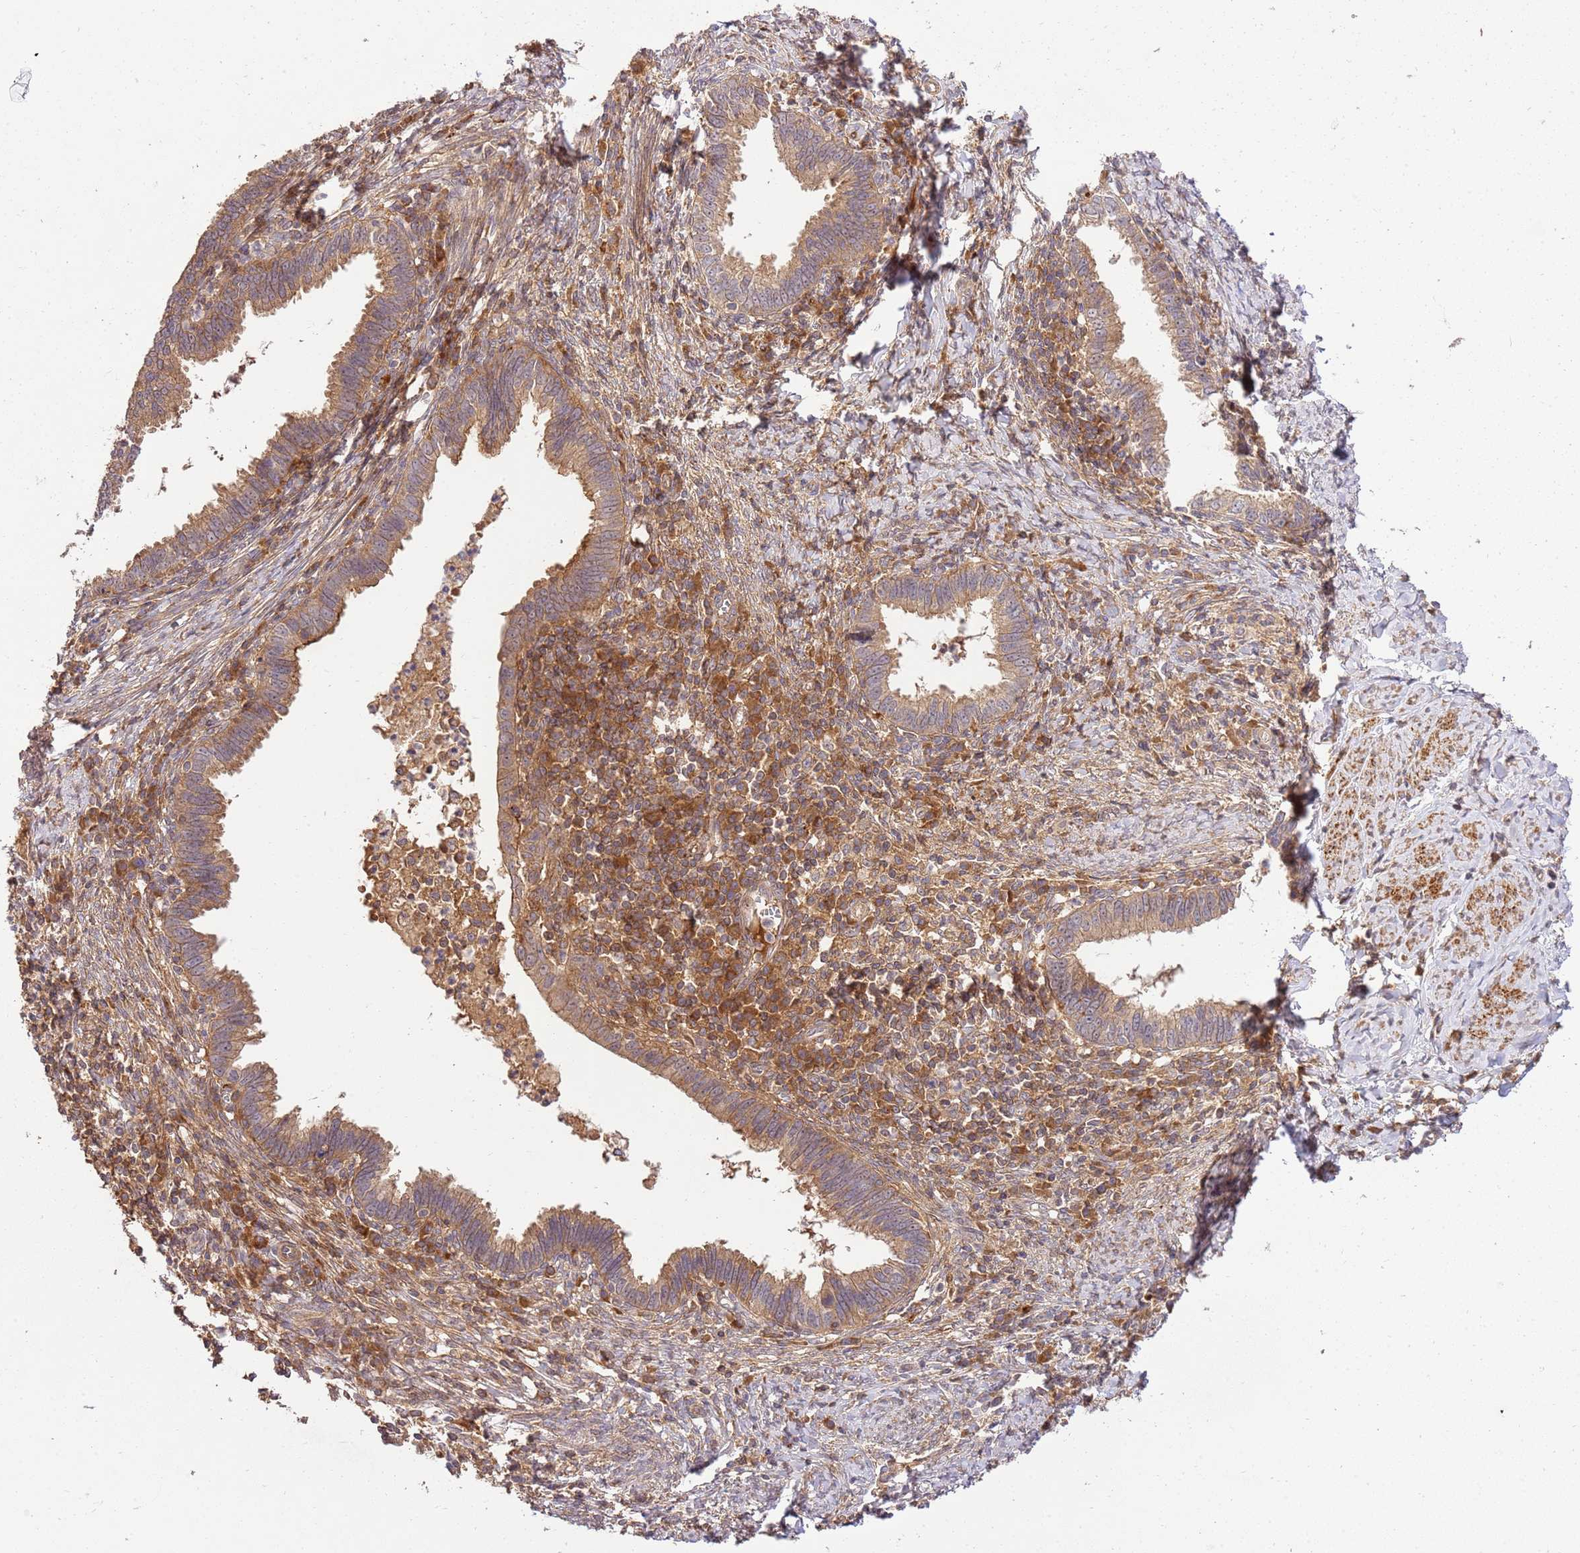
{"staining": {"intensity": "moderate", "quantity": "25%-75%", "location": "cytoplasmic/membranous"}, "tissue": "cervical cancer", "cell_type": "Tumor cells", "image_type": "cancer", "snomed": [{"axis": "morphology", "description": "Adenocarcinoma, NOS"}, {"axis": "topography", "description": "Cervix"}], "caption": "A brown stain labels moderate cytoplasmic/membranous staining of a protein in cervical cancer tumor cells.", "gene": "GAREM1", "patient": {"sex": "female", "age": 36}}